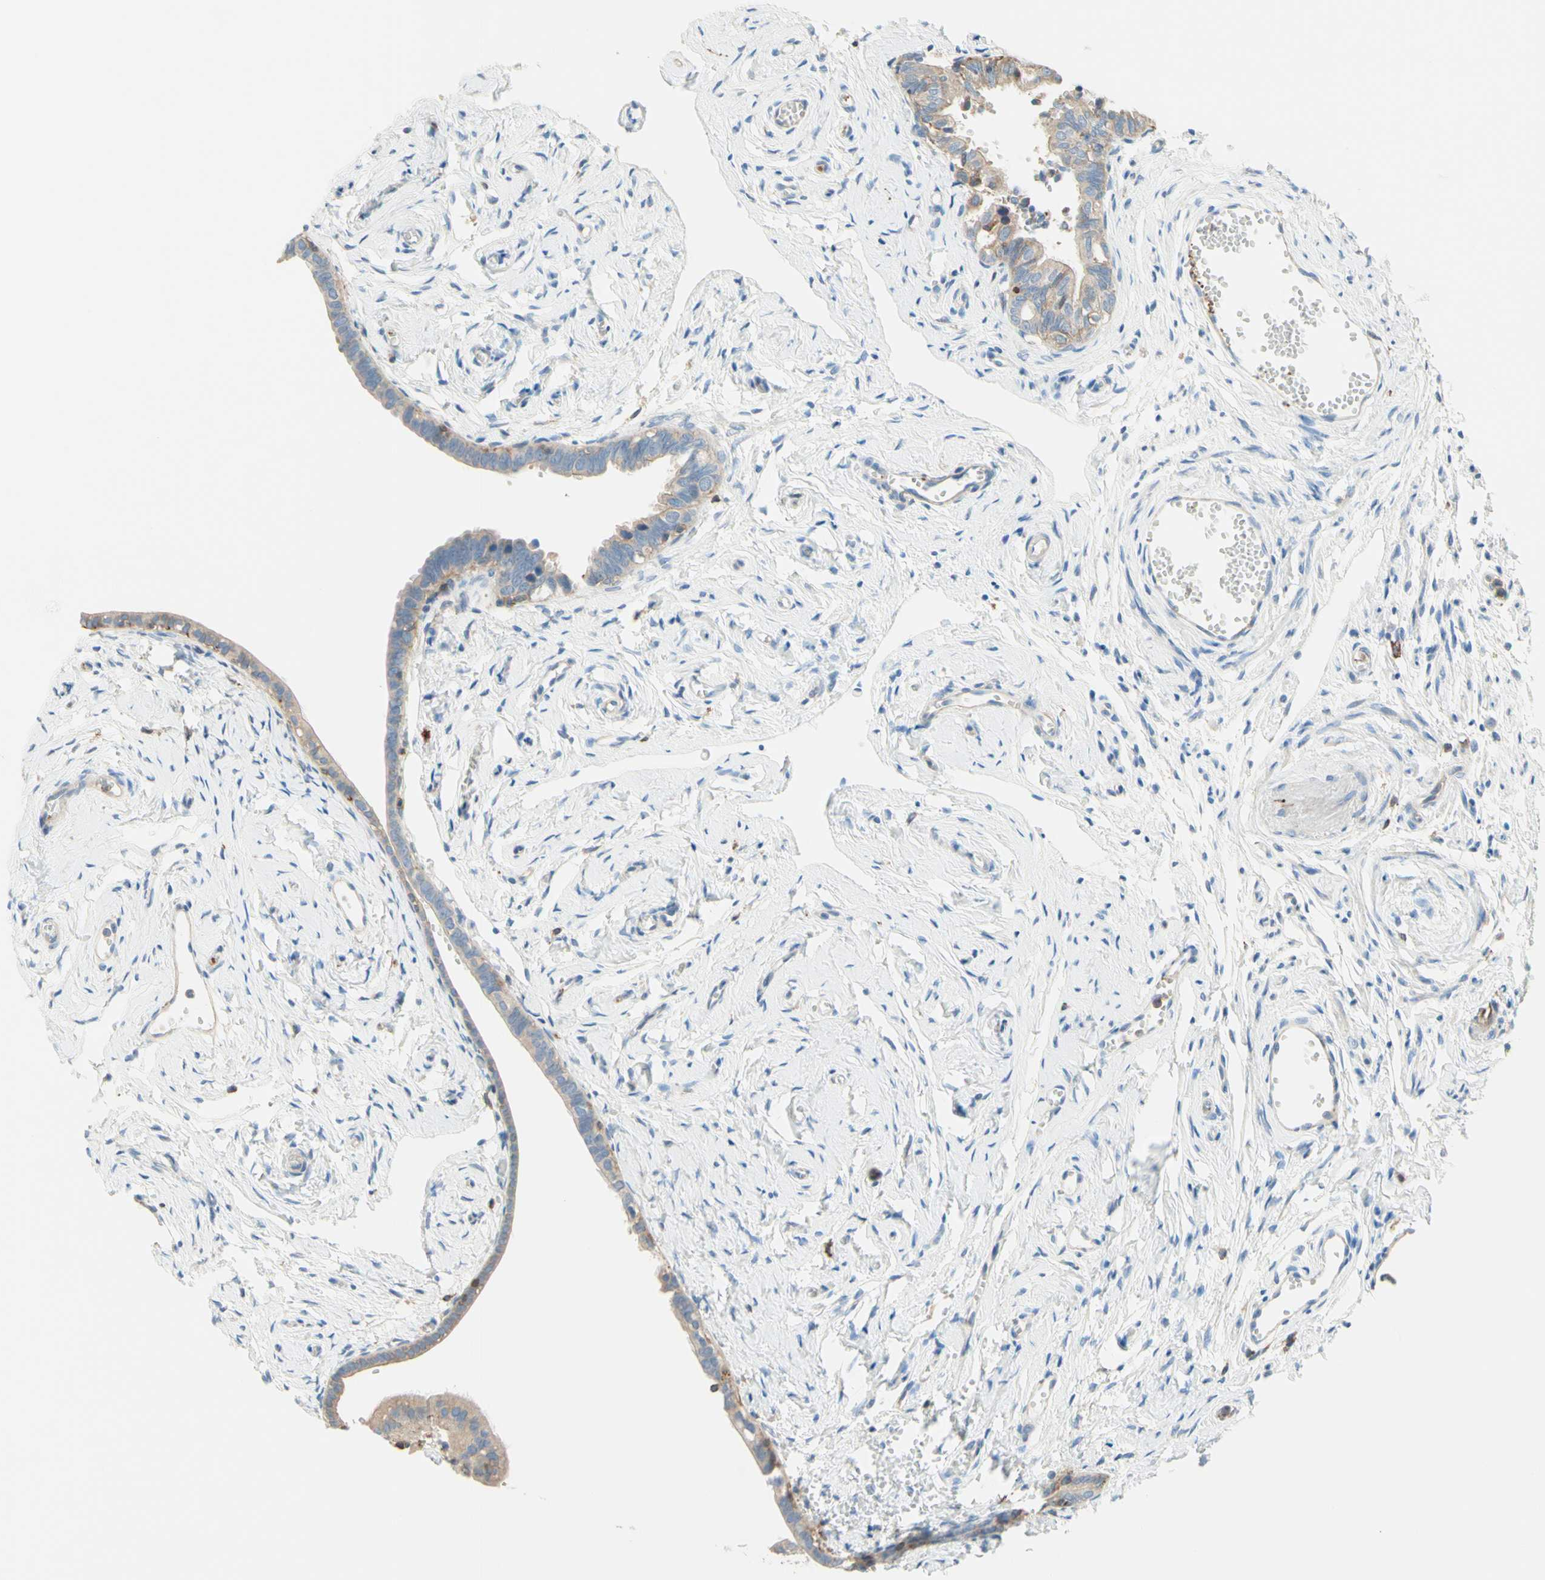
{"staining": {"intensity": "weak", "quantity": "25%-75%", "location": "cytoplasmic/membranous"}, "tissue": "fallopian tube", "cell_type": "Glandular cells", "image_type": "normal", "snomed": [{"axis": "morphology", "description": "Normal tissue, NOS"}, {"axis": "topography", "description": "Fallopian tube"}], "caption": "Fallopian tube stained with IHC shows weak cytoplasmic/membranous expression in approximately 25%-75% of glandular cells.", "gene": "SEMA4C", "patient": {"sex": "female", "age": 71}}